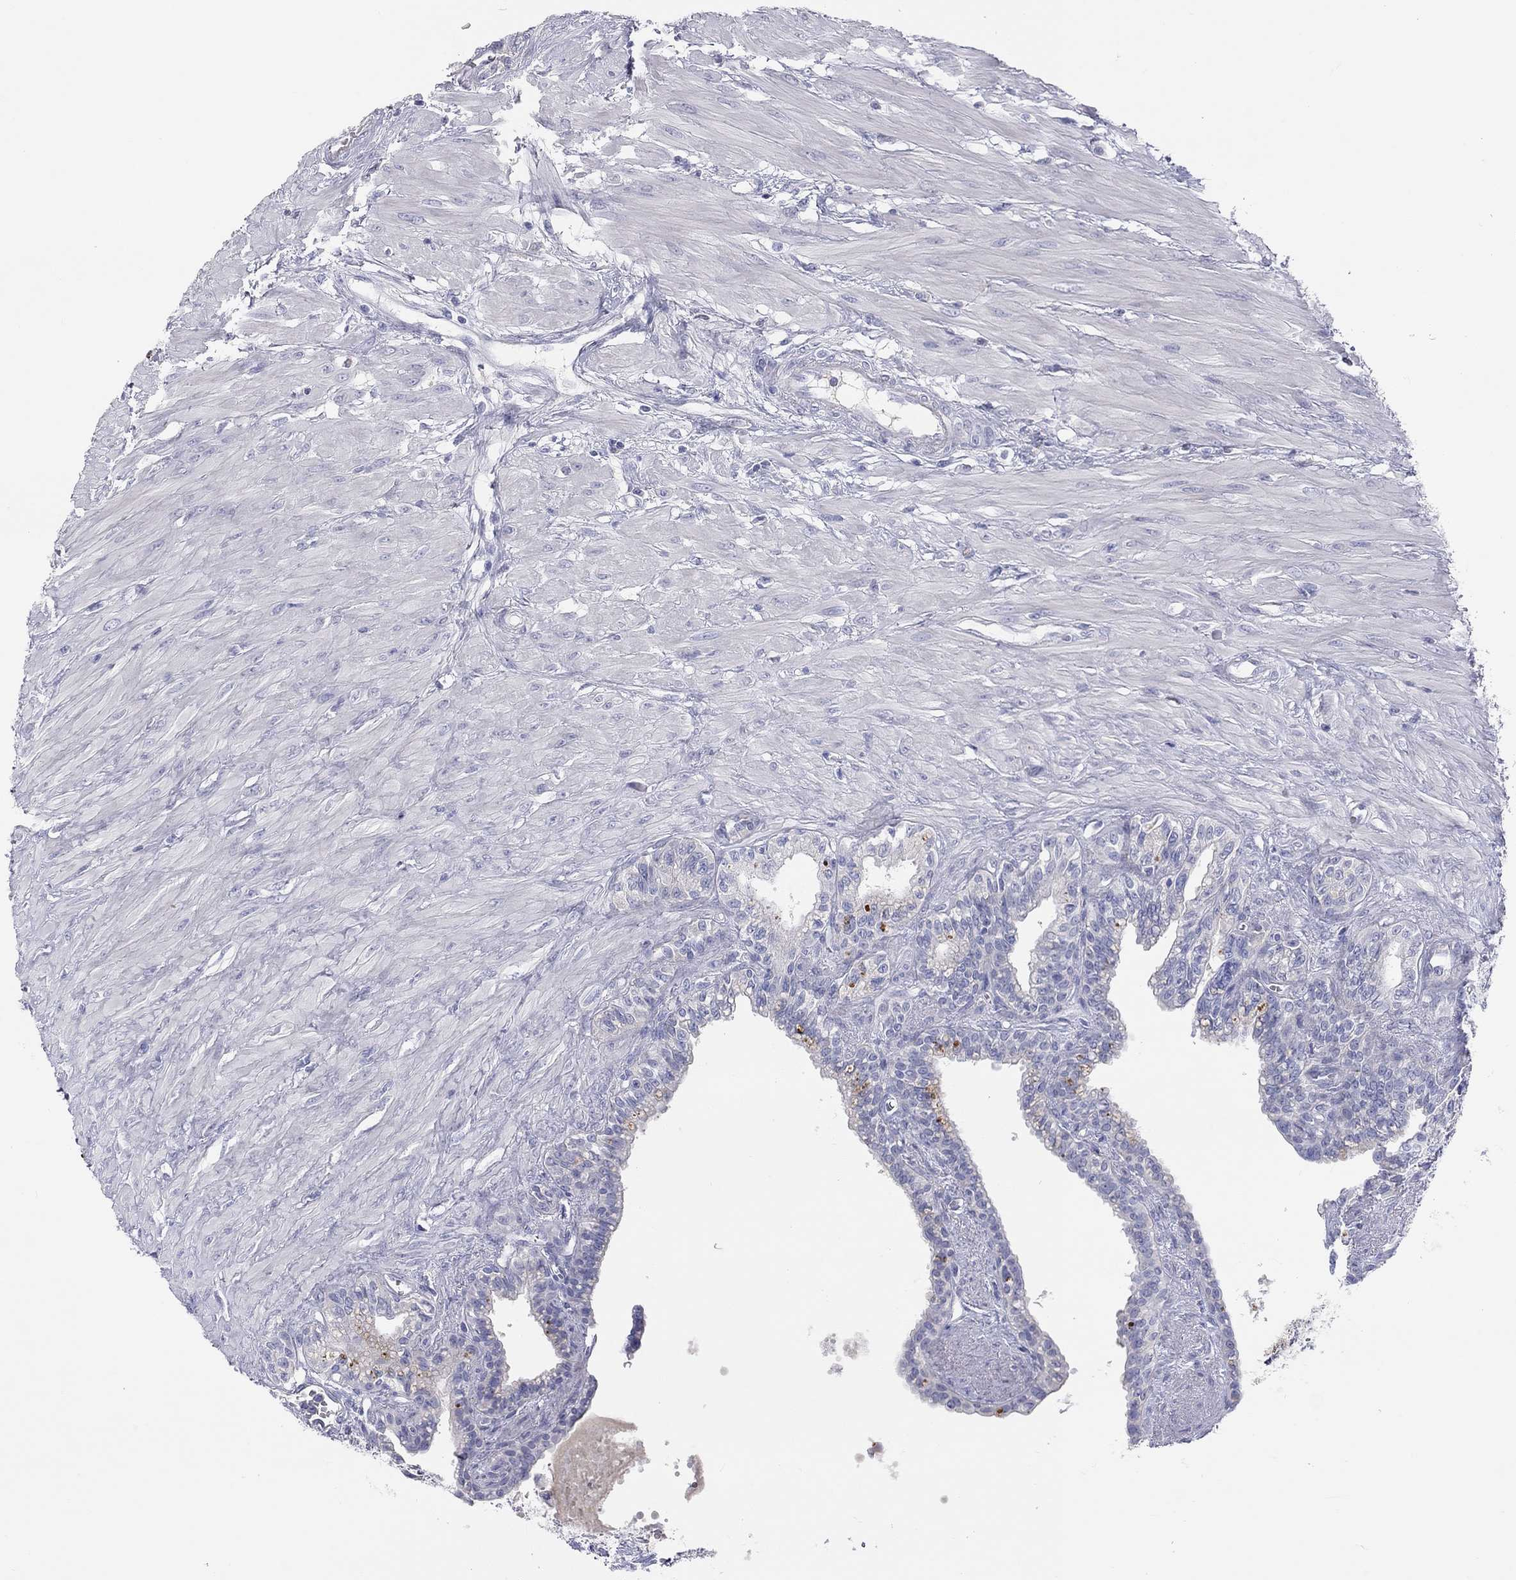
{"staining": {"intensity": "negative", "quantity": "none", "location": "none"}, "tissue": "seminal vesicle", "cell_type": "Glandular cells", "image_type": "normal", "snomed": [{"axis": "morphology", "description": "Normal tissue, NOS"}, {"axis": "morphology", "description": "Urothelial carcinoma, NOS"}, {"axis": "topography", "description": "Urinary bladder"}, {"axis": "topography", "description": "Seminal veicle"}], "caption": "The immunohistochemistry (IHC) micrograph has no significant positivity in glandular cells of seminal vesicle. (DAB (3,3'-diaminobenzidine) IHC with hematoxylin counter stain).", "gene": "ST7L", "patient": {"sex": "male", "age": 76}}